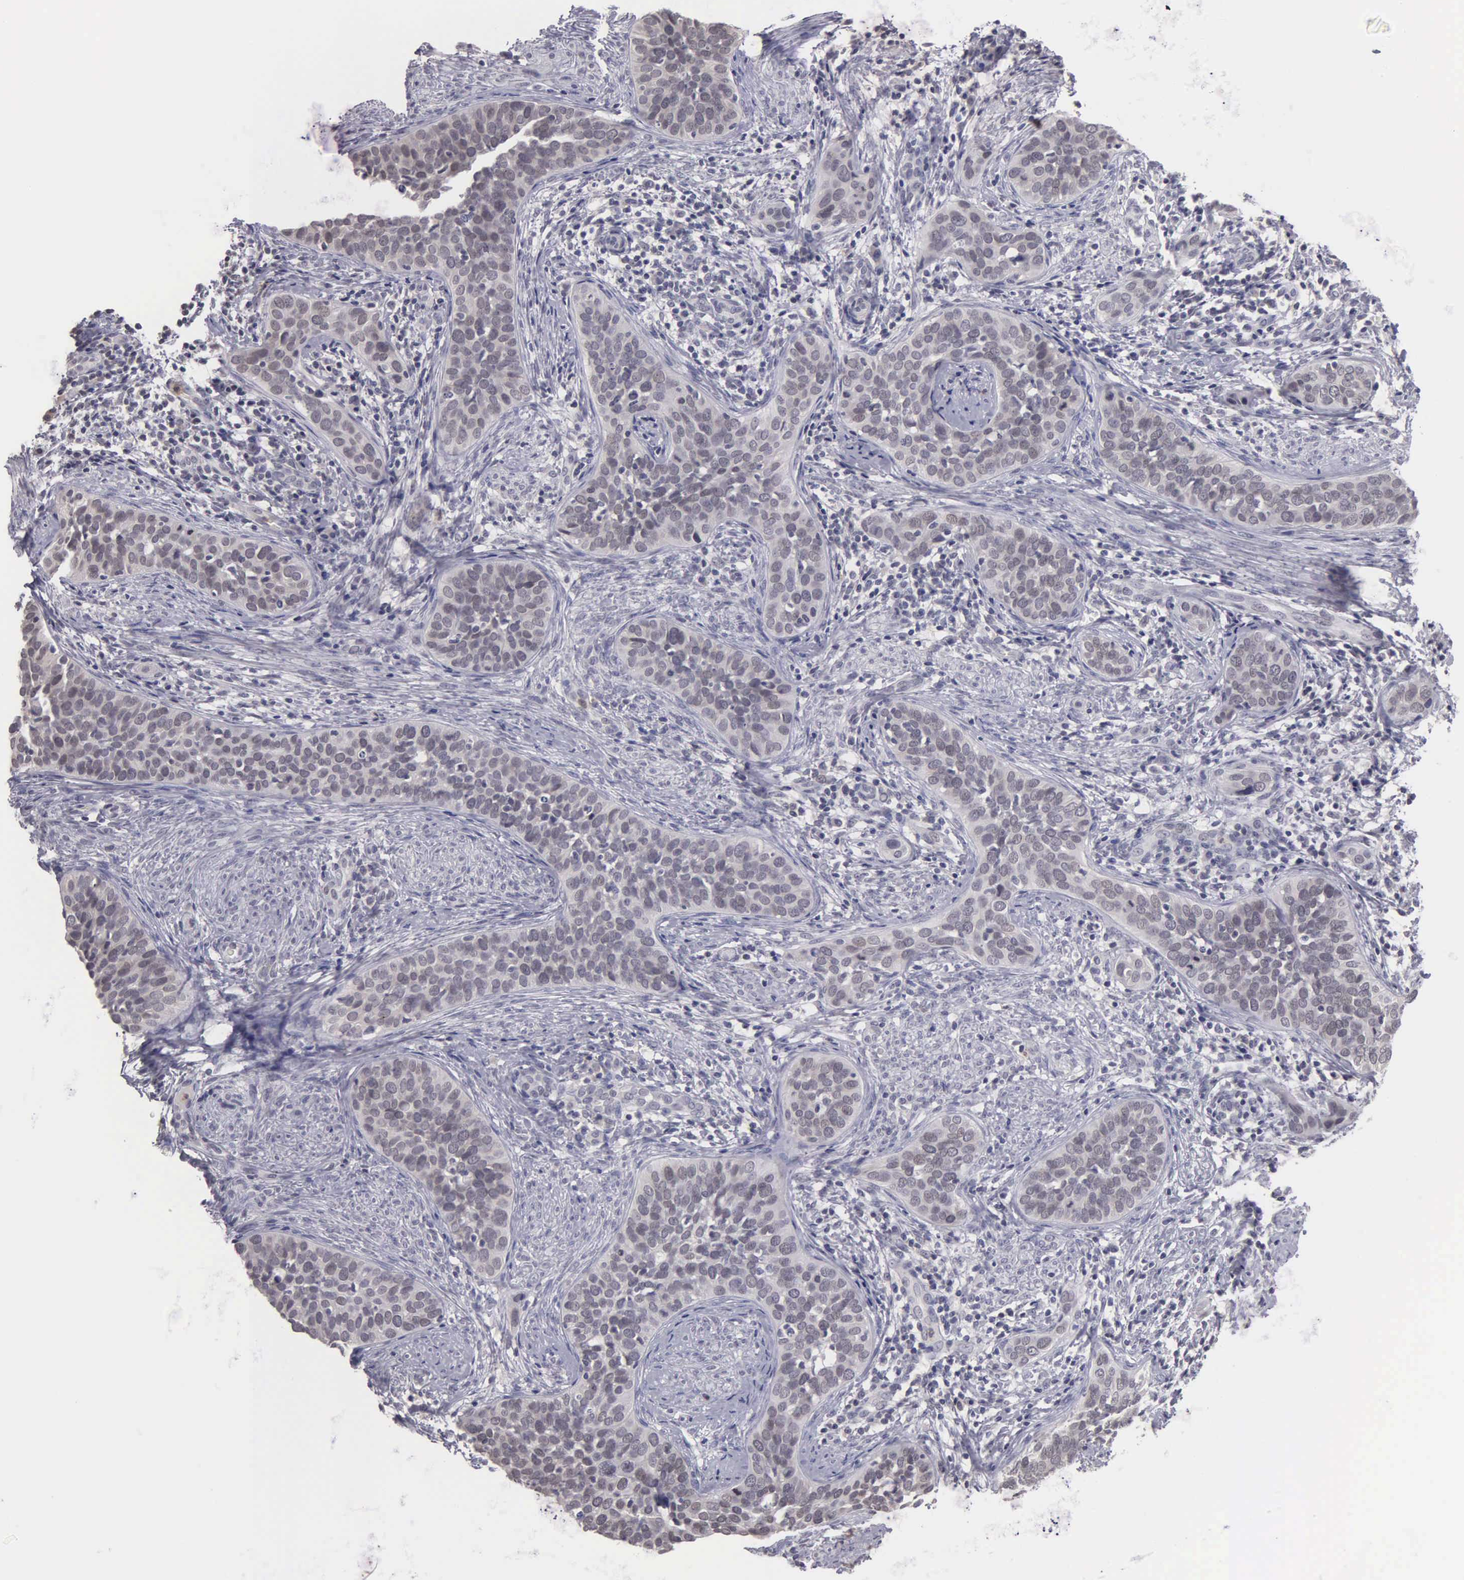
{"staining": {"intensity": "negative", "quantity": "none", "location": "none"}, "tissue": "cervical cancer", "cell_type": "Tumor cells", "image_type": "cancer", "snomed": [{"axis": "morphology", "description": "Squamous cell carcinoma, NOS"}, {"axis": "topography", "description": "Cervix"}], "caption": "IHC photomicrograph of human cervical squamous cell carcinoma stained for a protein (brown), which demonstrates no staining in tumor cells.", "gene": "BRD1", "patient": {"sex": "female", "age": 31}}